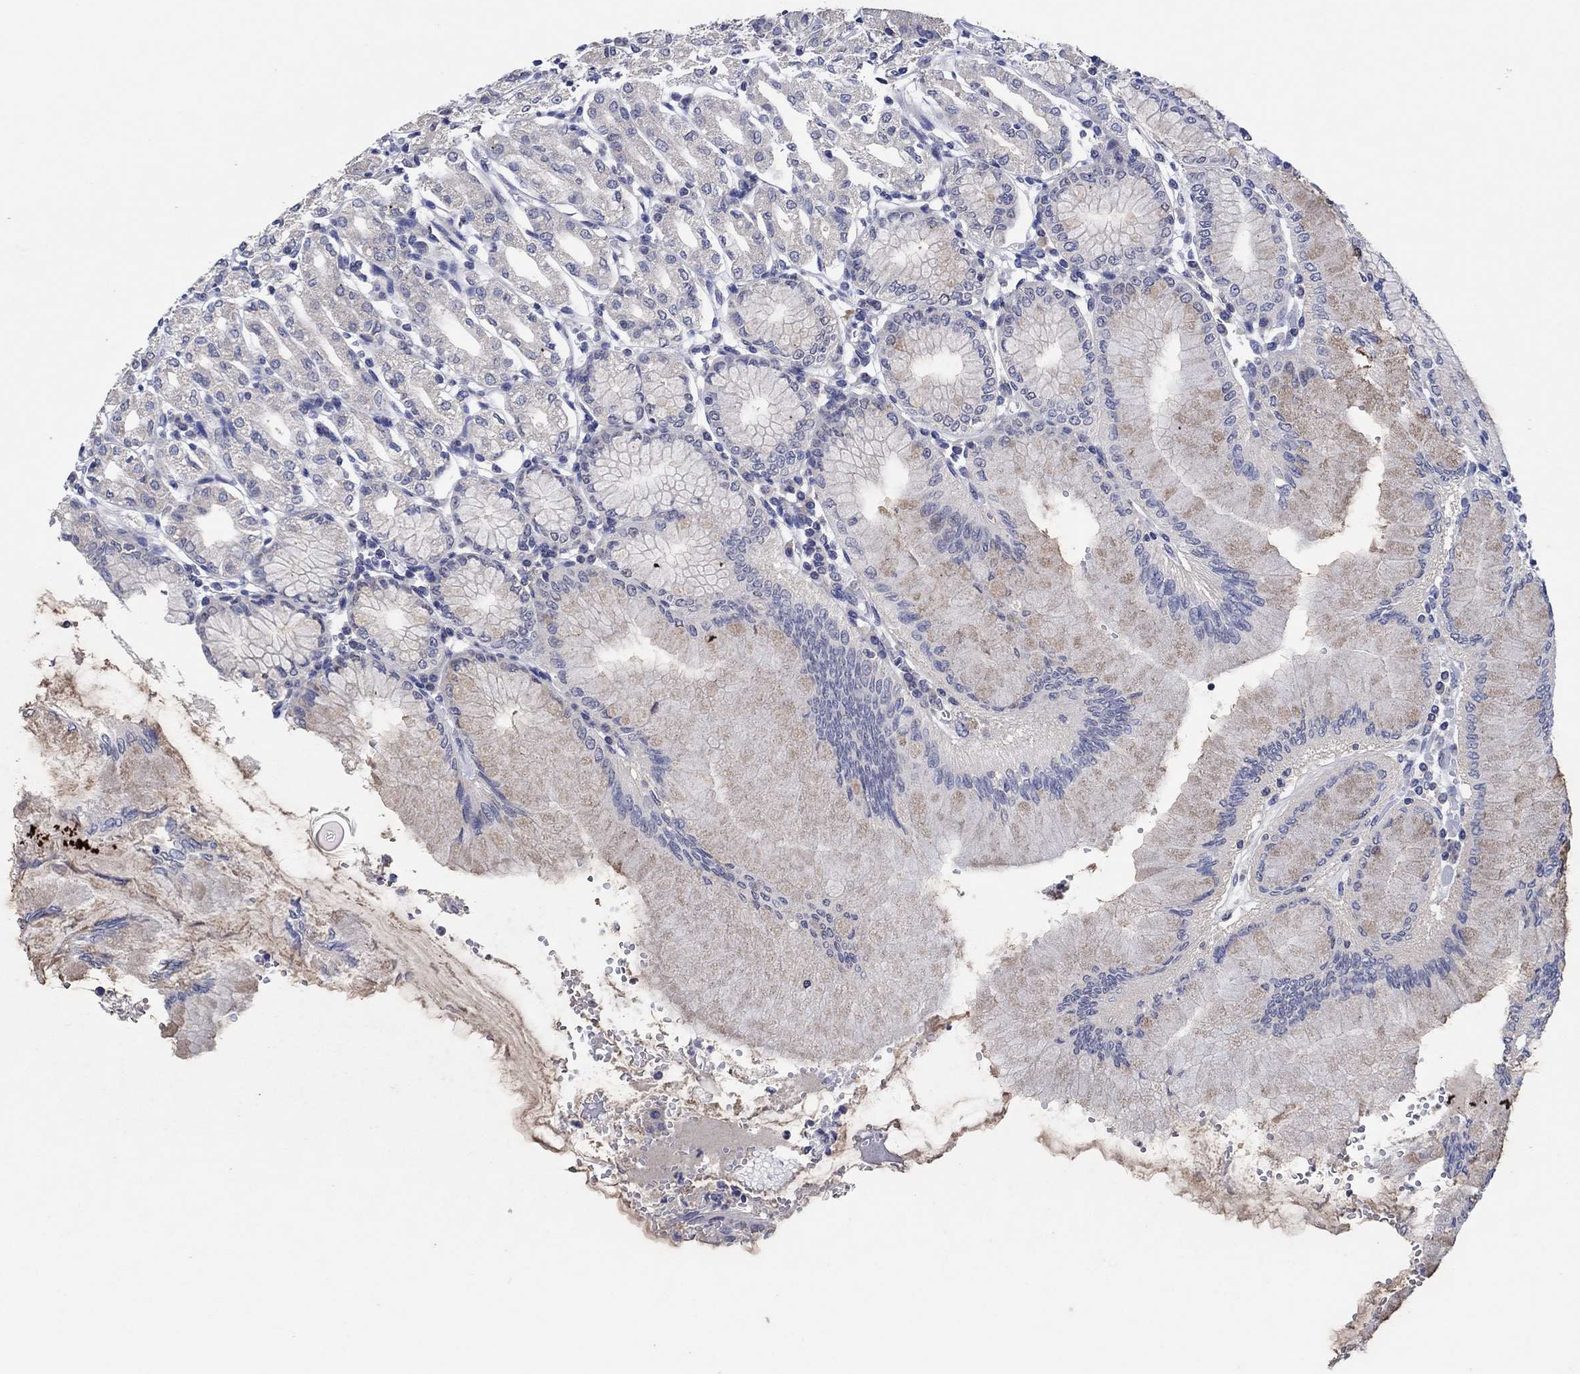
{"staining": {"intensity": "weak", "quantity": "<25%", "location": "cytoplasmic/membranous"}, "tissue": "stomach", "cell_type": "Glandular cells", "image_type": "normal", "snomed": [{"axis": "morphology", "description": "Normal tissue, NOS"}, {"axis": "topography", "description": "Skeletal muscle"}, {"axis": "topography", "description": "Stomach"}], "caption": "Immunohistochemistry (IHC) micrograph of unremarkable stomach stained for a protein (brown), which reveals no positivity in glandular cells. Brightfield microscopy of immunohistochemistry stained with DAB (3,3'-diaminobenzidine) (brown) and hematoxylin (blue), captured at high magnification.", "gene": "PRRT3", "patient": {"sex": "female", "age": 57}}